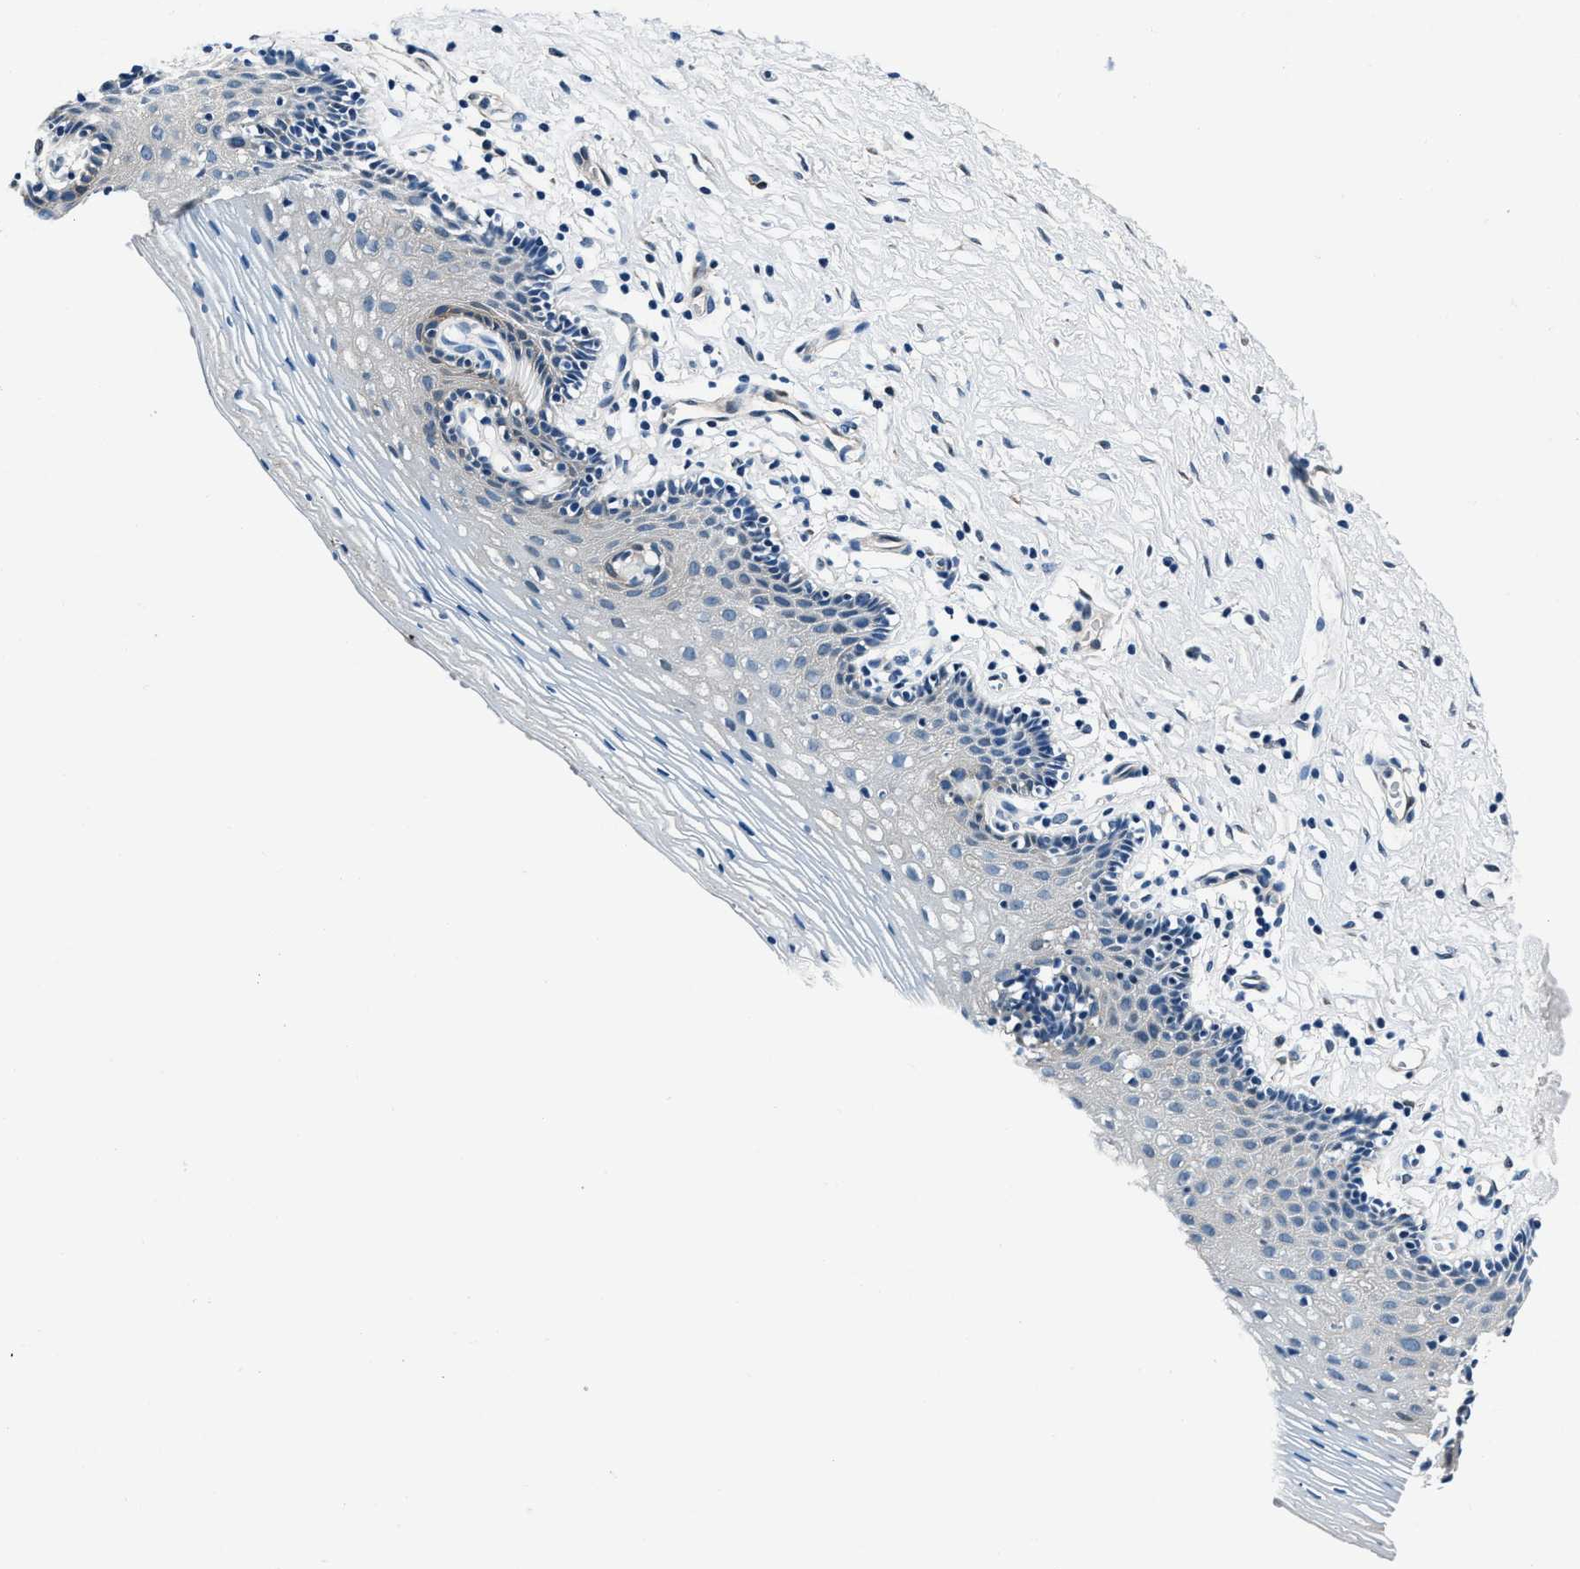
{"staining": {"intensity": "negative", "quantity": "none", "location": "none"}, "tissue": "vagina", "cell_type": "Squamous epithelial cells", "image_type": "normal", "snomed": [{"axis": "morphology", "description": "Normal tissue, NOS"}, {"axis": "topography", "description": "Vagina"}], "caption": "This is a photomicrograph of immunohistochemistry staining of unremarkable vagina, which shows no positivity in squamous epithelial cells.", "gene": "PTPDC1", "patient": {"sex": "female", "age": 32}}